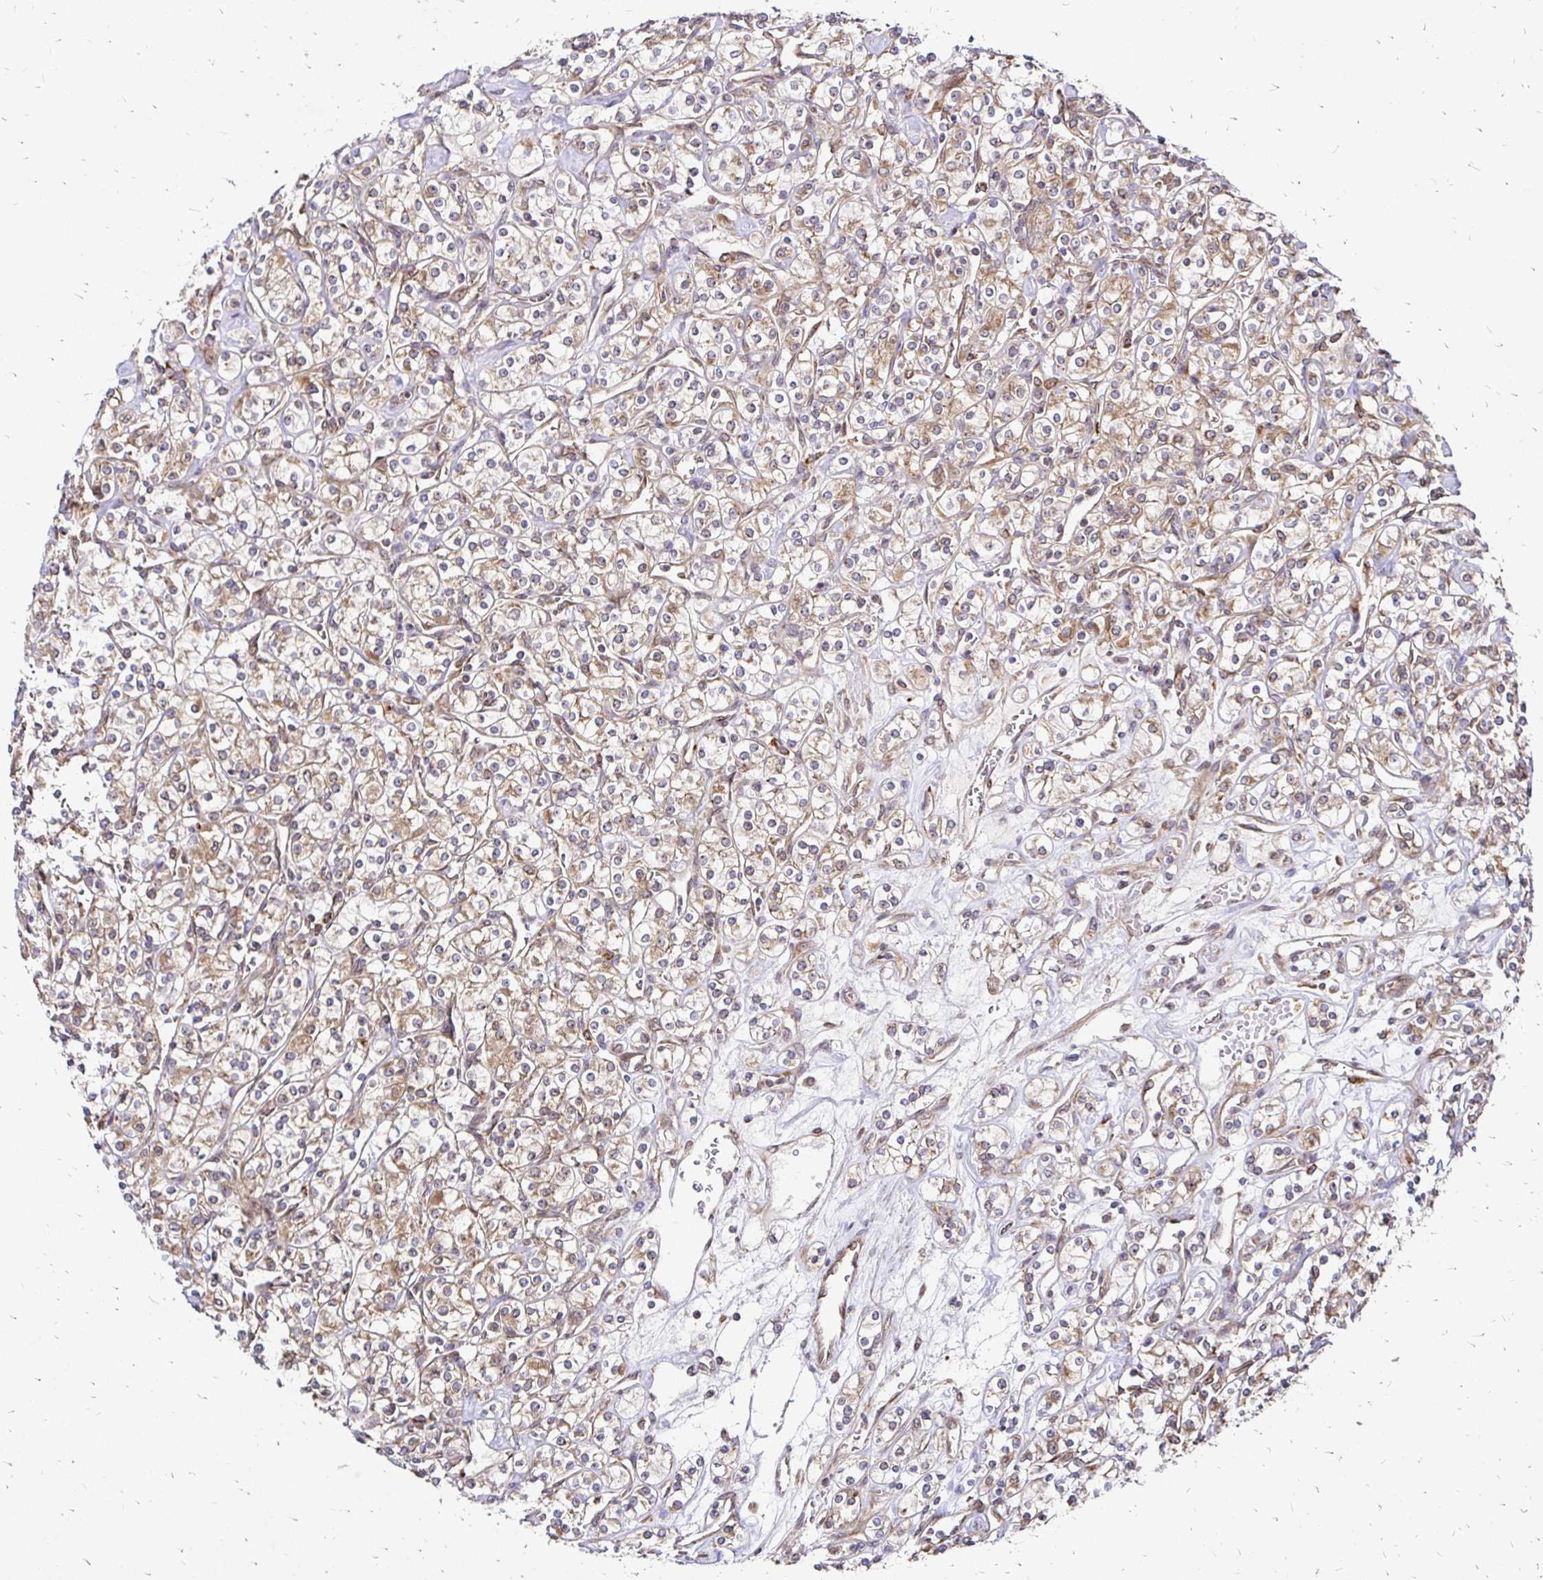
{"staining": {"intensity": "weak", "quantity": ">75%", "location": "cytoplasmic/membranous"}, "tissue": "renal cancer", "cell_type": "Tumor cells", "image_type": "cancer", "snomed": [{"axis": "morphology", "description": "Adenocarcinoma, NOS"}, {"axis": "topography", "description": "Kidney"}], "caption": "Immunohistochemistry (IHC) (DAB (3,3'-diaminobenzidine)) staining of renal cancer displays weak cytoplasmic/membranous protein positivity in about >75% of tumor cells.", "gene": "ZW10", "patient": {"sex": "male", "age": 77}}